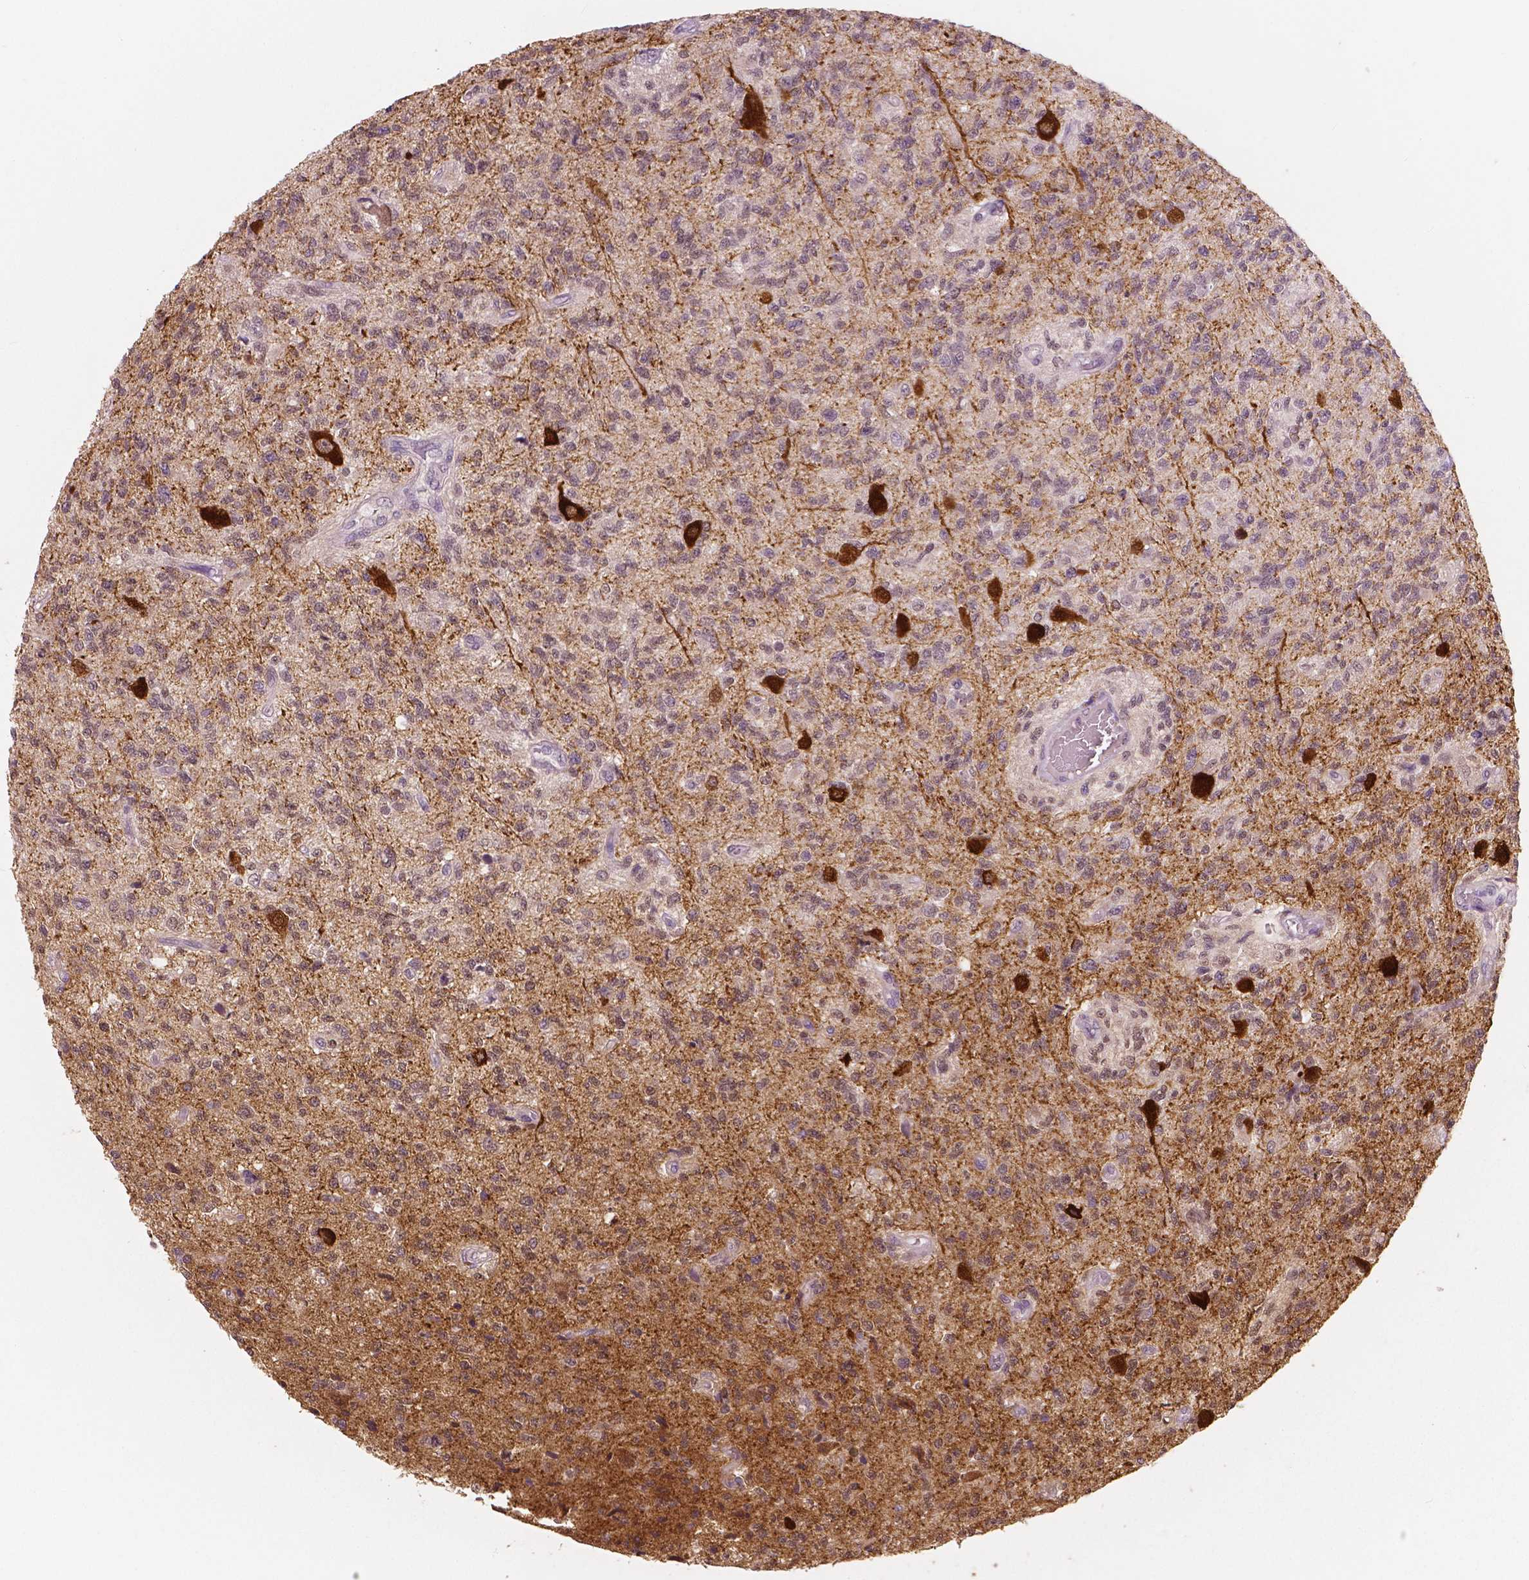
{"staining": {"intensity": "weak", "quantity": "<25%", "location": "cytoplasmic/membranous"}, "tissue": "glioma", "cell_type": "Tumor cells", "image_type": "cancer", "snomed": [{"axis": "morphology", "description": "Glioma, malignant, High grade"}, {"axis": "topography", "description": "Brain"}], "caption": "A high-resolution histopathology image shows IHC staining of glioma, which demonstrates no significant expression in tumor cells.", "gene": "NECAB1", "patient": {"sex": "male", "age": 56}}